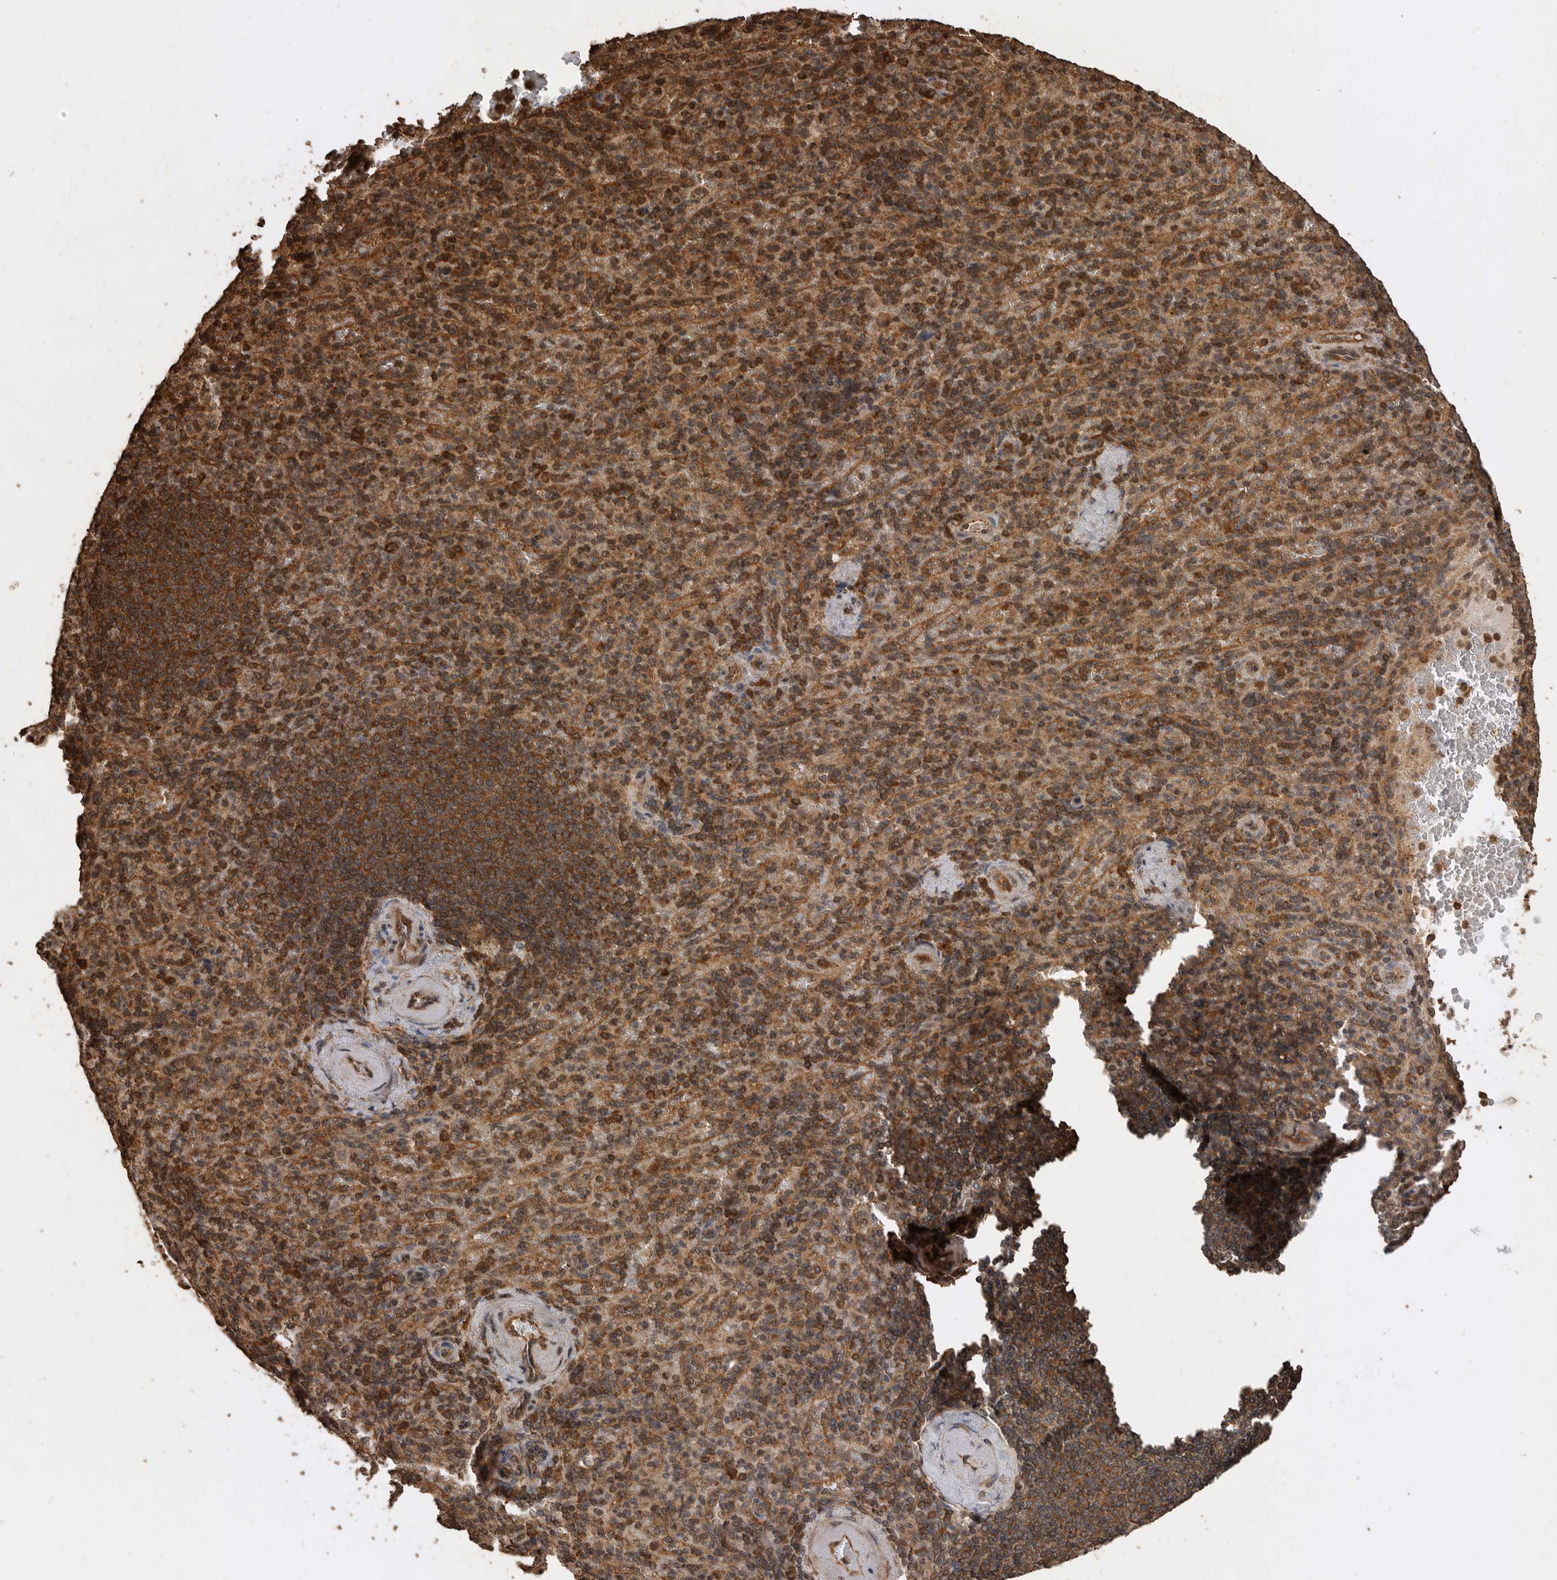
{"staining": {"intensity": "moderate", "quantity": ">75%", "location": "cytoplasmic/membranous"}, "tissue": "spleen", "cell_type": "Cells in red pulp", "image_type": "normal", "snomed": [{"axis": "morphology", "description": "Normal tissue, NOS"}, {"axis": "topography", "description": "Spleen"}], "caption": "Immunohistochemical staining of benign human spleen displays moderate cytoplasmic/membranous protein expression in about >75% of cells in red pulp. The staining was performed using DAB (3,3'-diaminobenzidine) to visualize the protein expression in brown, while the nuclei were stained in blue with hematoxylin (Magnification: 20x).", "gene": "PINK1", "patient": {"sex": "female", "age": 74}}